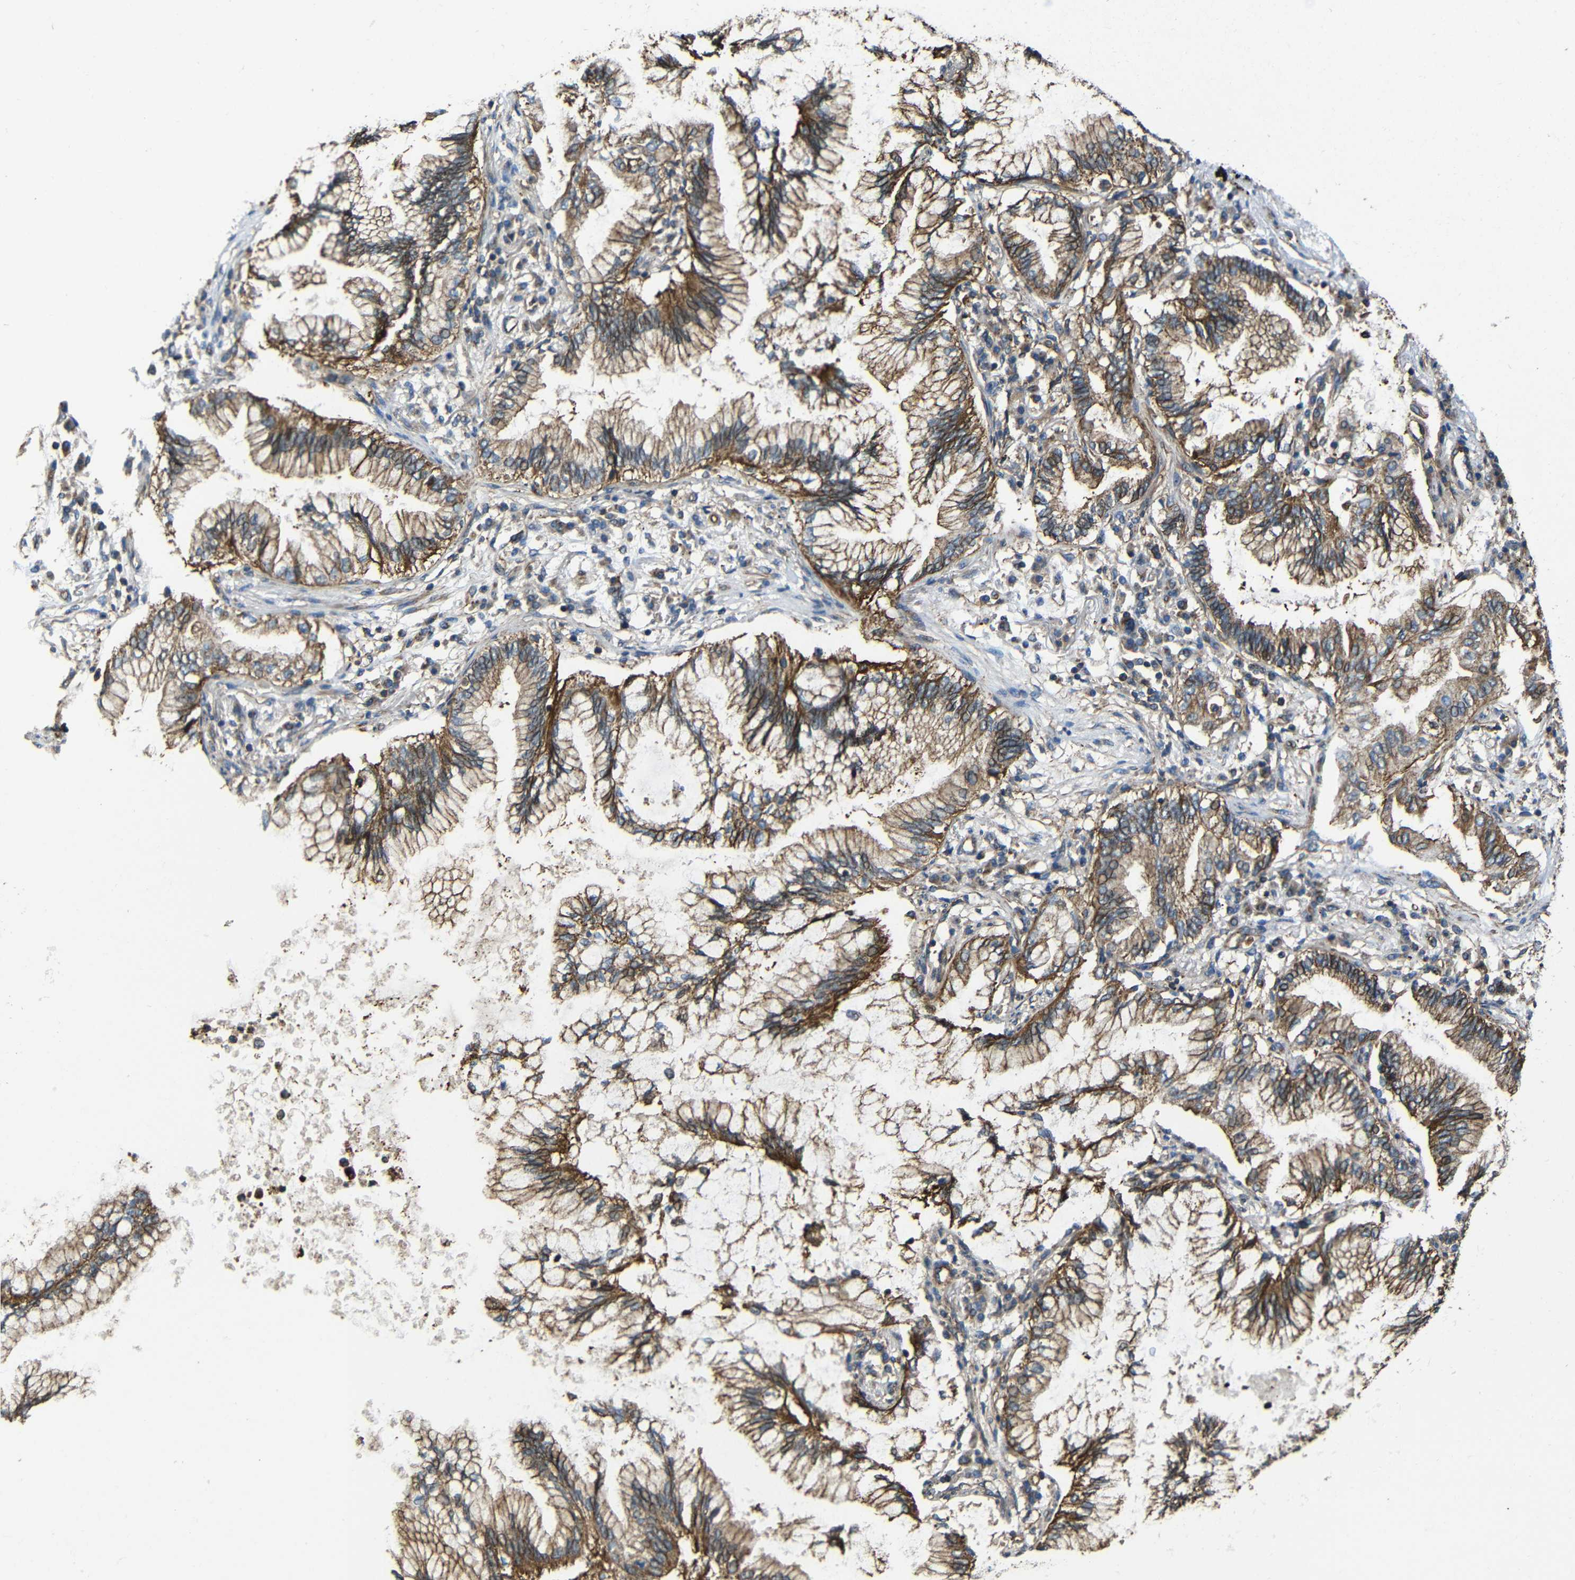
{"staining": {"intensity": "moderate", "quantity": ">75%", "location": "cytoplasmic/membranous"}, "tissue": "lung cancer", "cell_type": "Tumor cells", "image_type": "cancer", "snomed": [{"axis": "morphology", "description": "Normal tissue, NOS"}, {"axis": "morphology", "description": "Adenocarcinoma, NOS"}, {"axis": "topography", "description": "Bronchus"}, {"axis": "topography", "description": "Lung"}], "caption": "About >75% of tumor cells in human lung cancer (adenocarcinoma) show moderate cytoplasmic/membranous protein expression as visualized by brown immunohistochemical staining.", "gene": "PTCH1", "patient": {"sex": "female", "age": 70}}